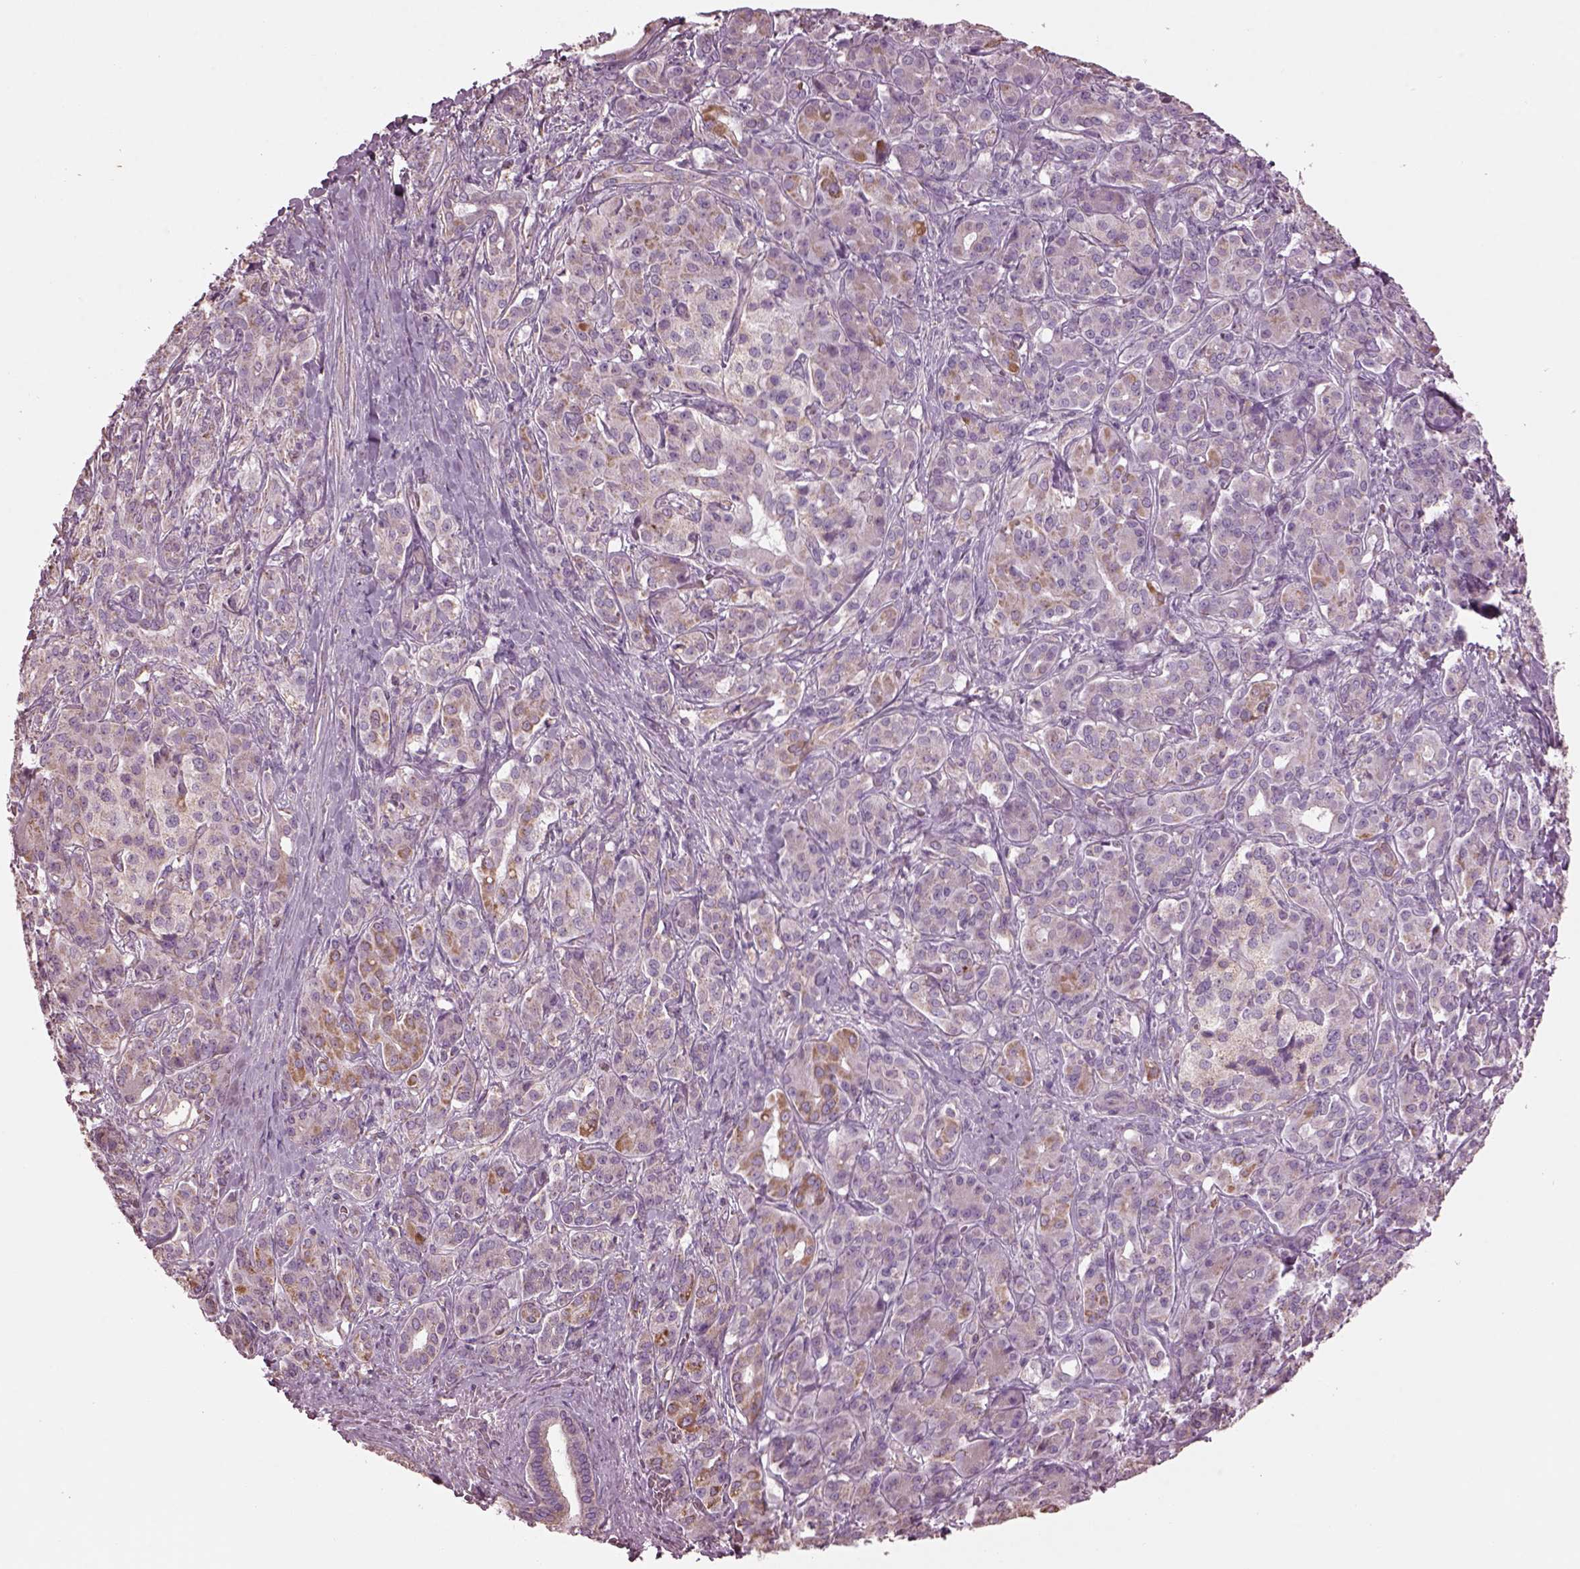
{"staining": {"intensity": "moderate", "quantity": "<25%", "location": "cytoplasmic/membranous"}, "tissue": "pancreatic cancer", "cell_type": "Tumor cells", "image_type": "cancer", "snomed": [{"axis": "morphology", "description": "Normal tissue, NOS"}, {"axis": "morphology", "description": "Inflammation, NOS"}, {"axis": "morphology", "description": "Adenocarcinoma, NOS"}, {"axis": "topography", "description": "Pancreas"}], "caption": "A high-resolution histopathology image shows immunohistochemistry staining of pancreatic cancer (adenocarcinoma), which reveals moderate cytoplasmic/membranous staining in approximately <25% of tumor cells.", "gene": "SPATA7", "patient": {"sex": "male", "age": 57}}